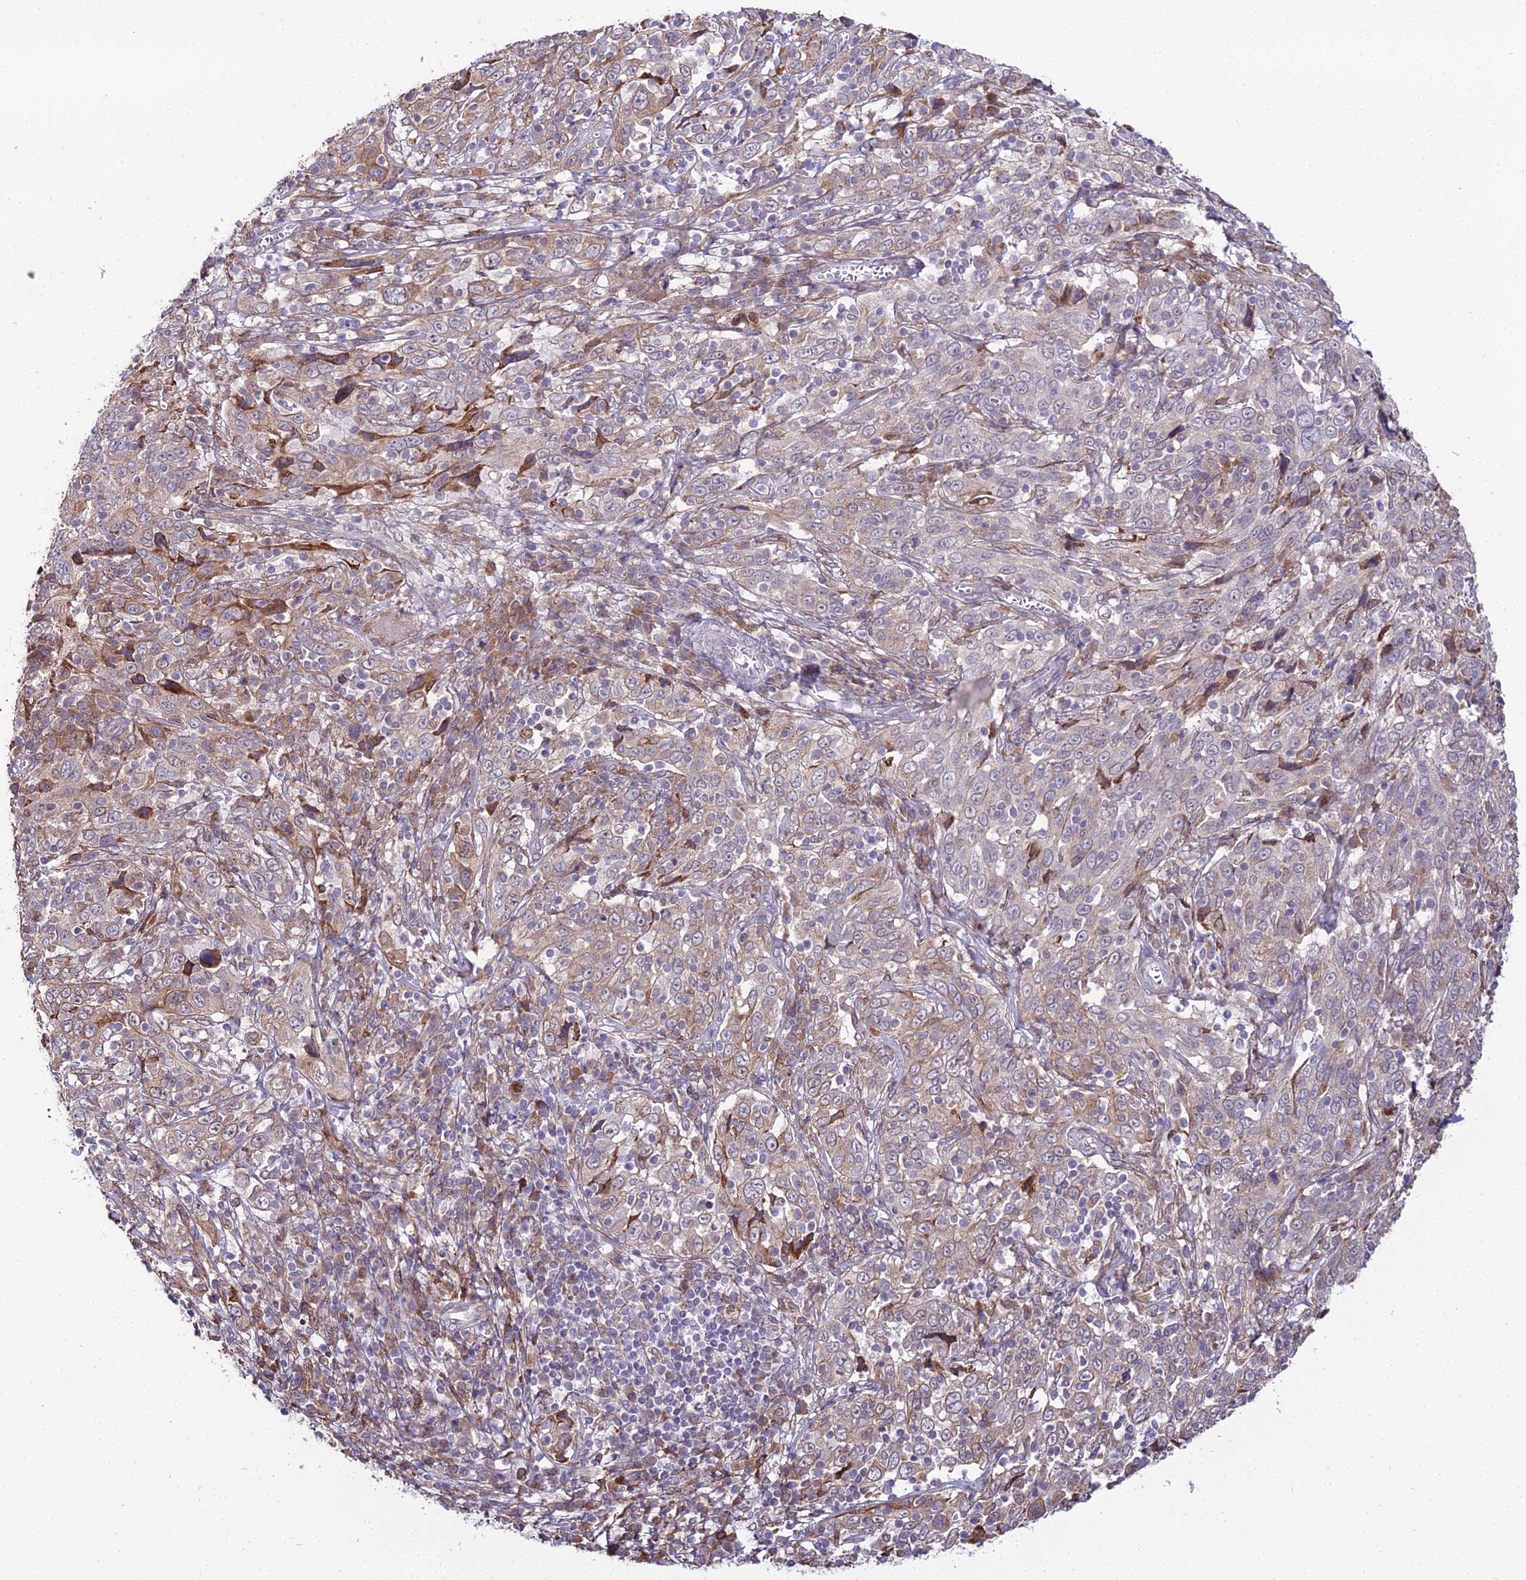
{"staining": {"intensity": "moderate", "quantity": "25%-75%", "location": "cytoplasmic/membranous"}, "tissue": "cervical cancer", "cell_type": "Tumor cells", "image_type": "cancer", "snomed": [{"axis": "morphology", "description": "Squamous cell carcinoma, NOS"}, {"axis": "topography", "description": "Cervix"}], "caption": "Immunohistochemical staining of cervical cancer (squamous cell carcinoma) exhibits moderate cytoplasmic/membranous protein positivity in about 25%-75% of tumor cells.", "gene": "TROAP", "patient": {"sex": "female", "age": 46}}